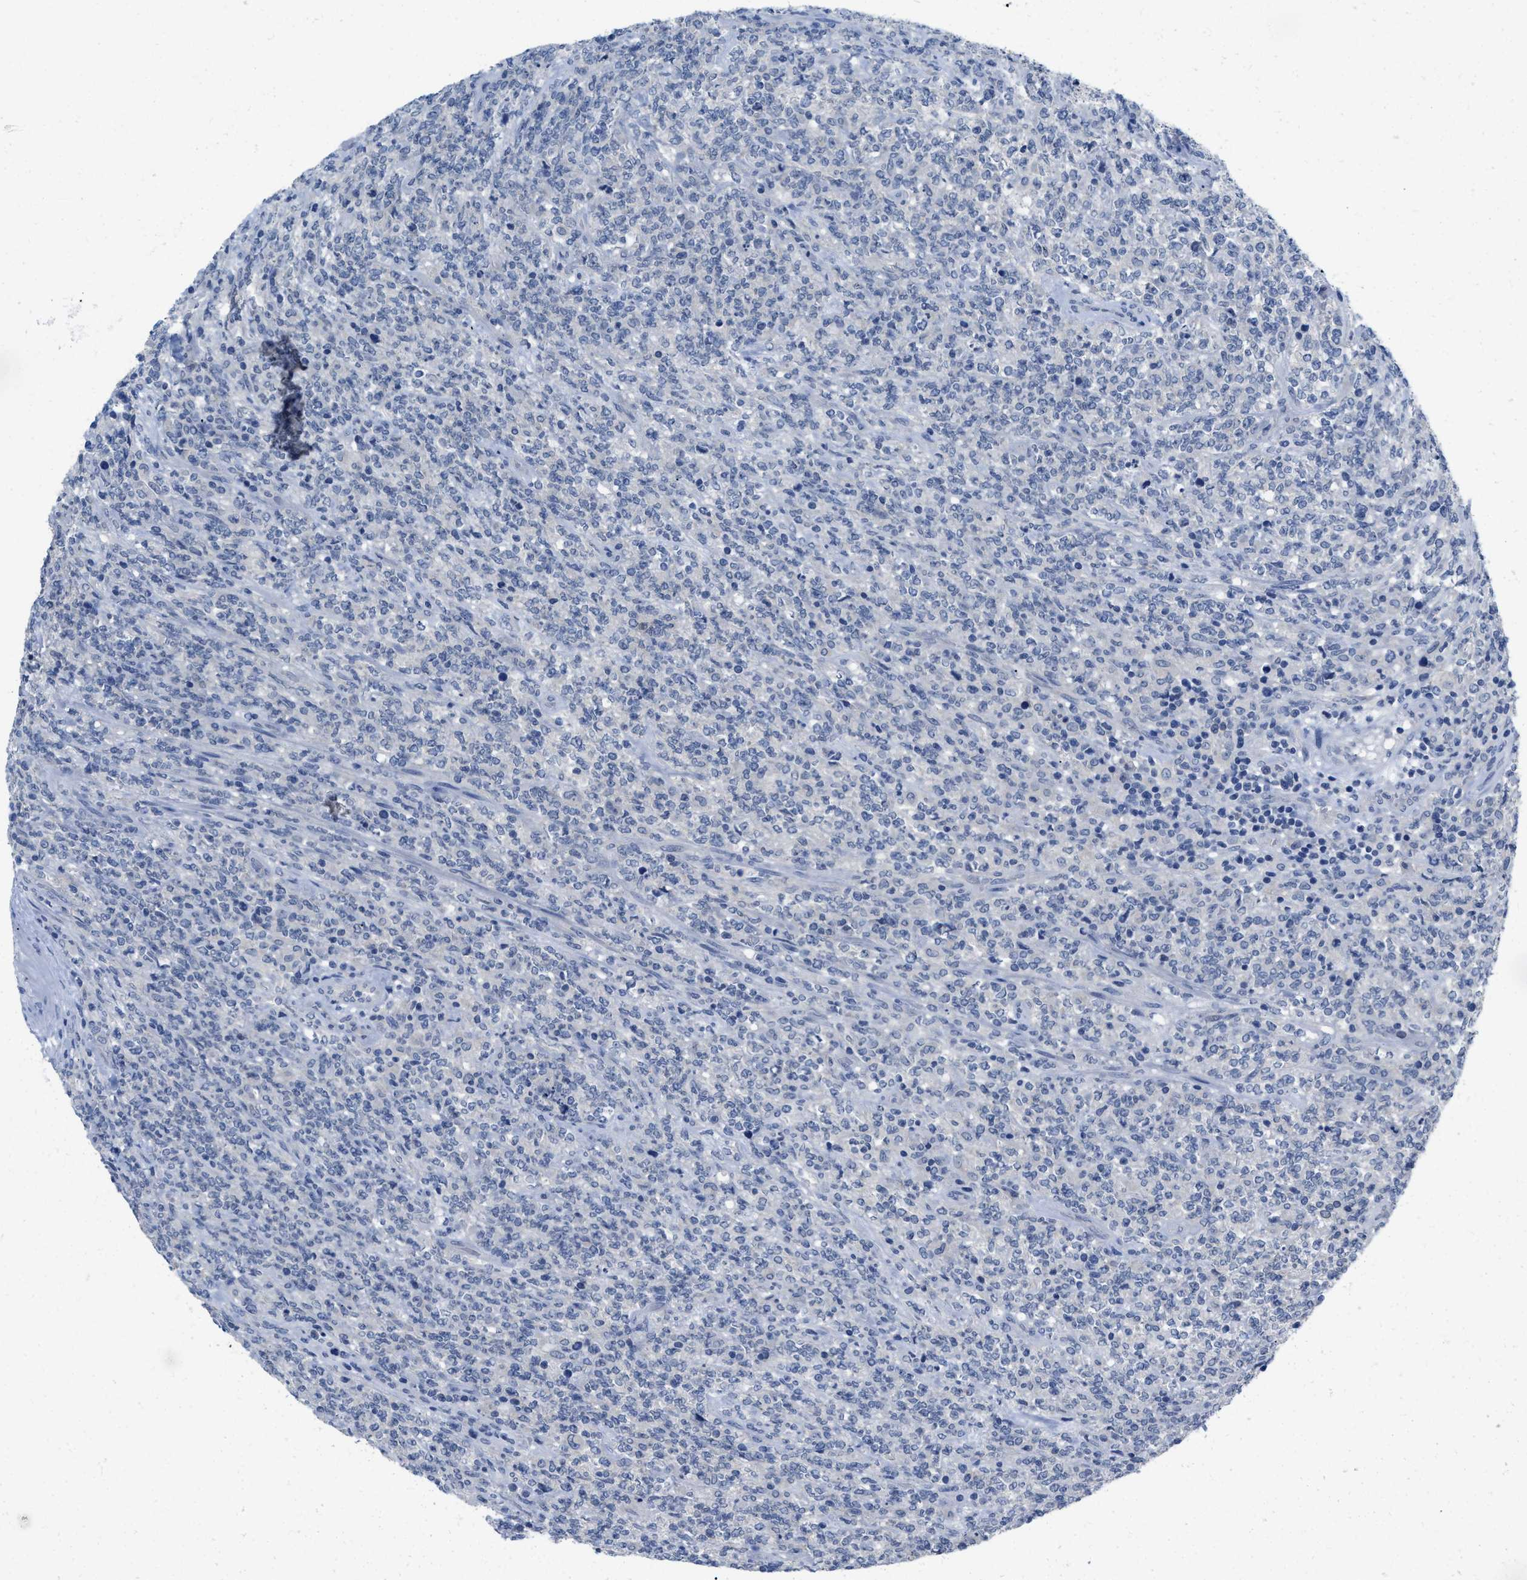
{"staining": {"intensity": "negative", "quantity": "none", "location": "none"}, "tissue": "lymphoma", "cell_type": "Tumor cells", "image_type": "cancer", "snomed": [{"axis": "morphology", "description": "Malignant lymphoma, non-Hodgkin's type, High grade"}, {"axis": "topography", "description": "Soft tissue"}], "caption": "Lymphoma stained for a protein using immunohistochemistry reveals no positivity tumor cells.", "gene": "PYY", "patient": {"sex": "male", "age": 18}}